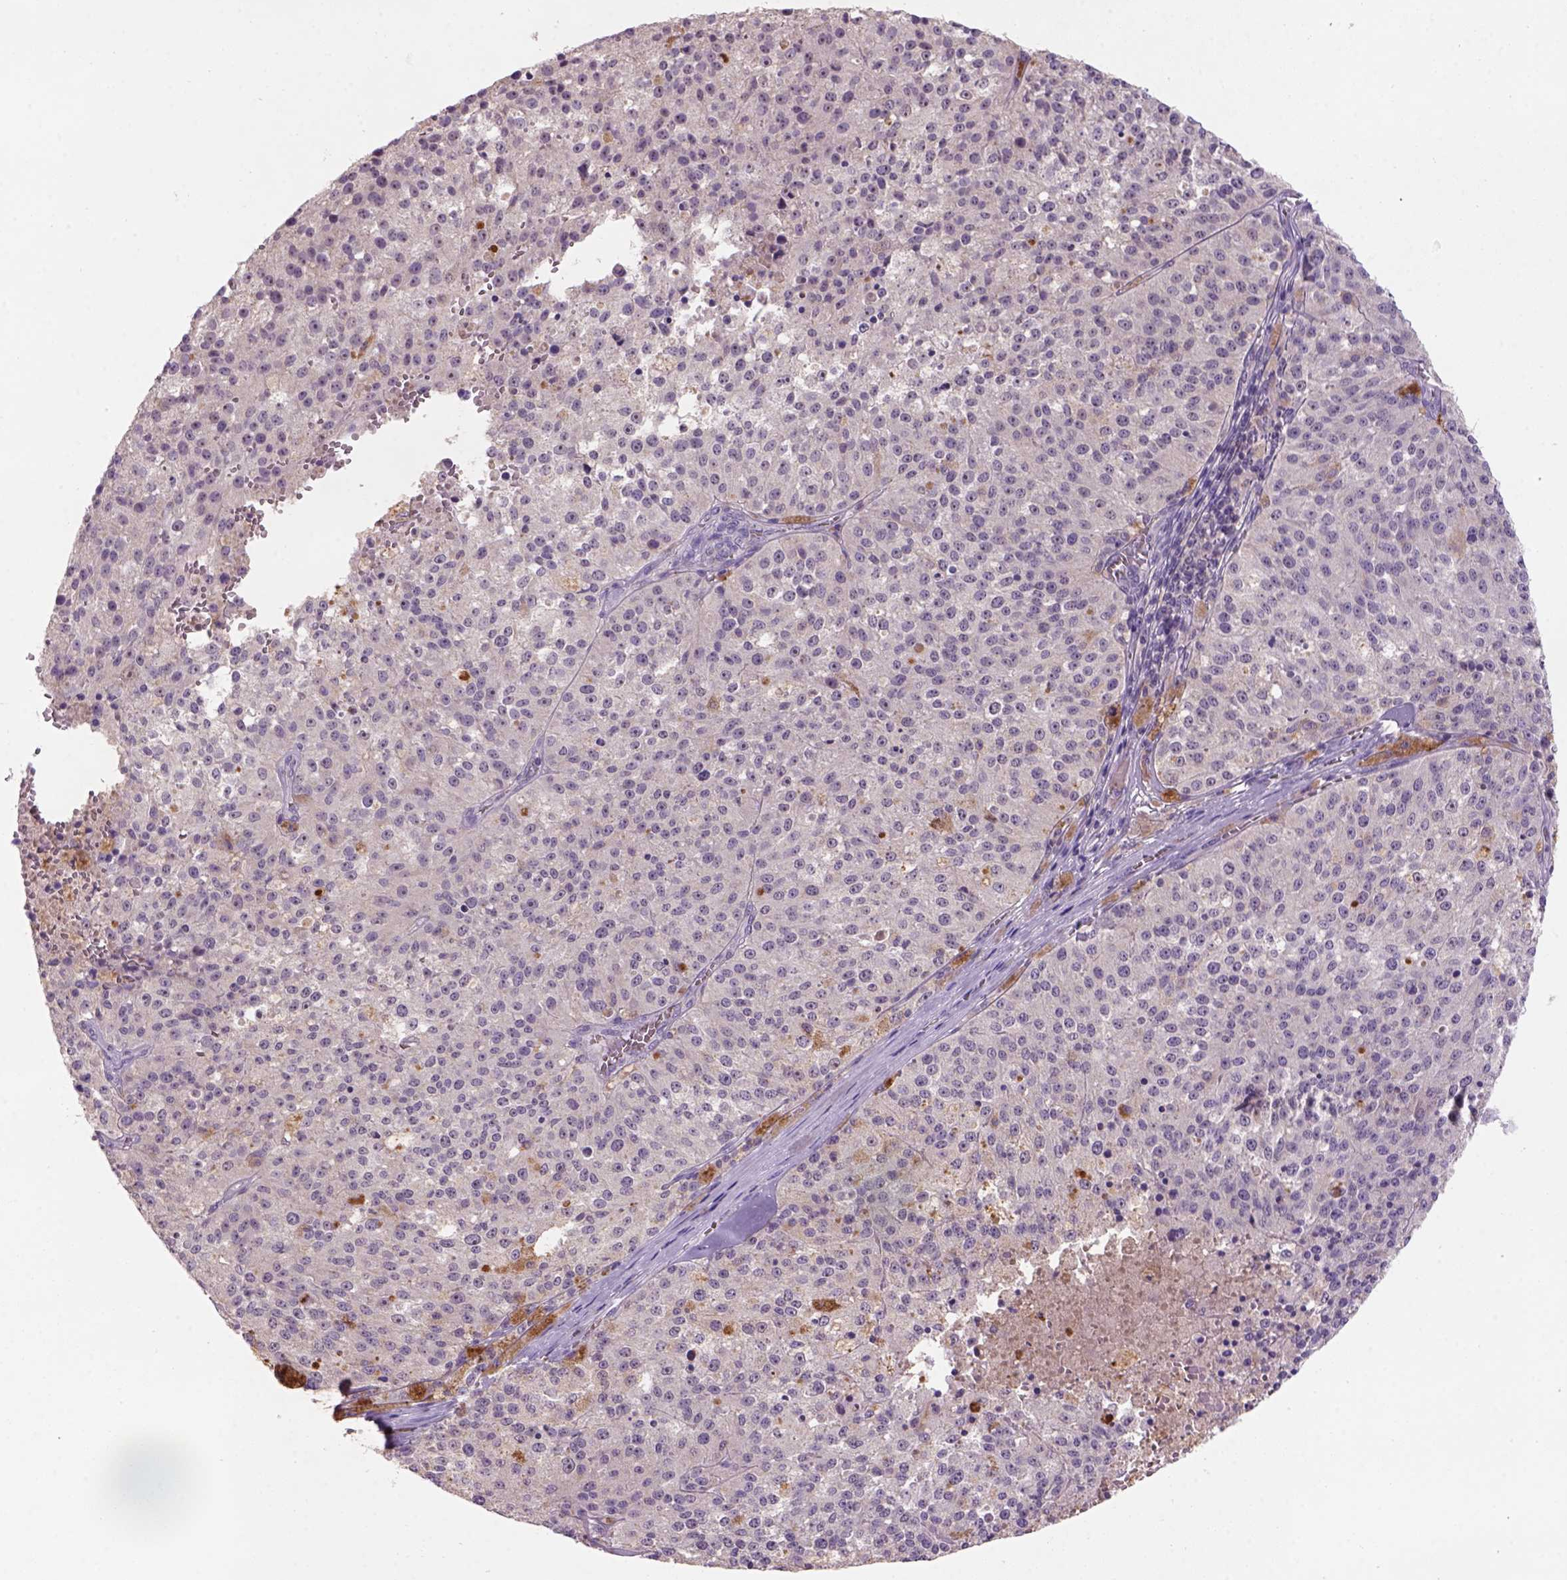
{"staining": {"intensity": "weak", "quantity": ">75%", "location": "cytoplasmic/membranous,nuclear"}, "tissue": "melanoma", "cell_type": "Tumor cells", "image_type": "cancer", "snomed": [{"axis": "morphology", "description": "Malignant melanoma, Metastatic site"}, {"axis": "topography", "description": "Lymph node"}], "caption": "Immunohistochemistry image of melanoma stained for a protein (brown), which reveals low levels of weak cytoplasmic/membranous and nuclear expression in about >75% of tumor cells.", "gene": "SCML4", "patient": {"sex": "female", "age": 64}}